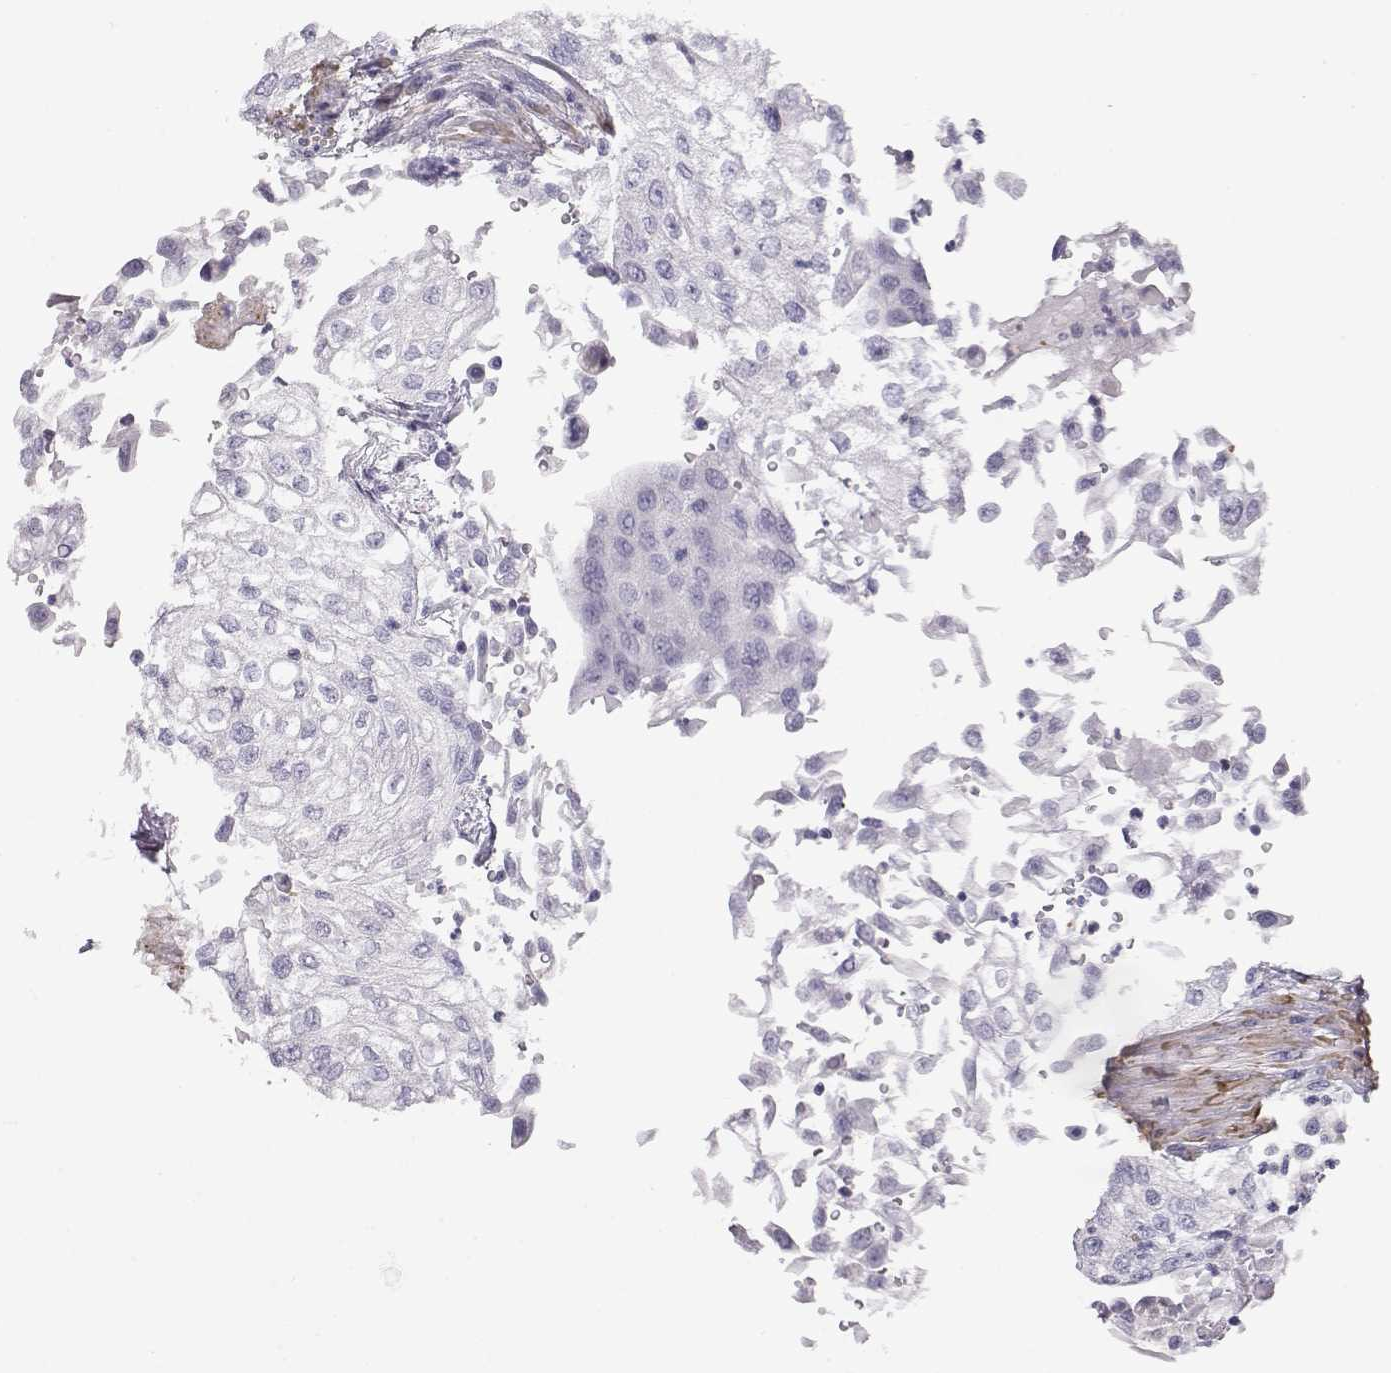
{"staining": {"intensity": "negative", "quantity": "none", "location": "none"}, "tissue": "urothelial cancer", "cell_type": "Tumor cells", "image_type": "cancer", "snomed": [{"axis": "morphology", "description": "Urothelial carcinoma, High grade"}, {"axis": "topography", "description": "Urinary bladder"}], "caption": "This is a image of immunohistochemistry staining of urothelial carcinoma (high-grade), which shows no positivity in tumor cells. (DAB (3,3'-diaminobenzidine) immunohistochemistry (IHC), high magnification).", "gene": "SLITRK3", "patient": {"sex": "male", "age": 62}}